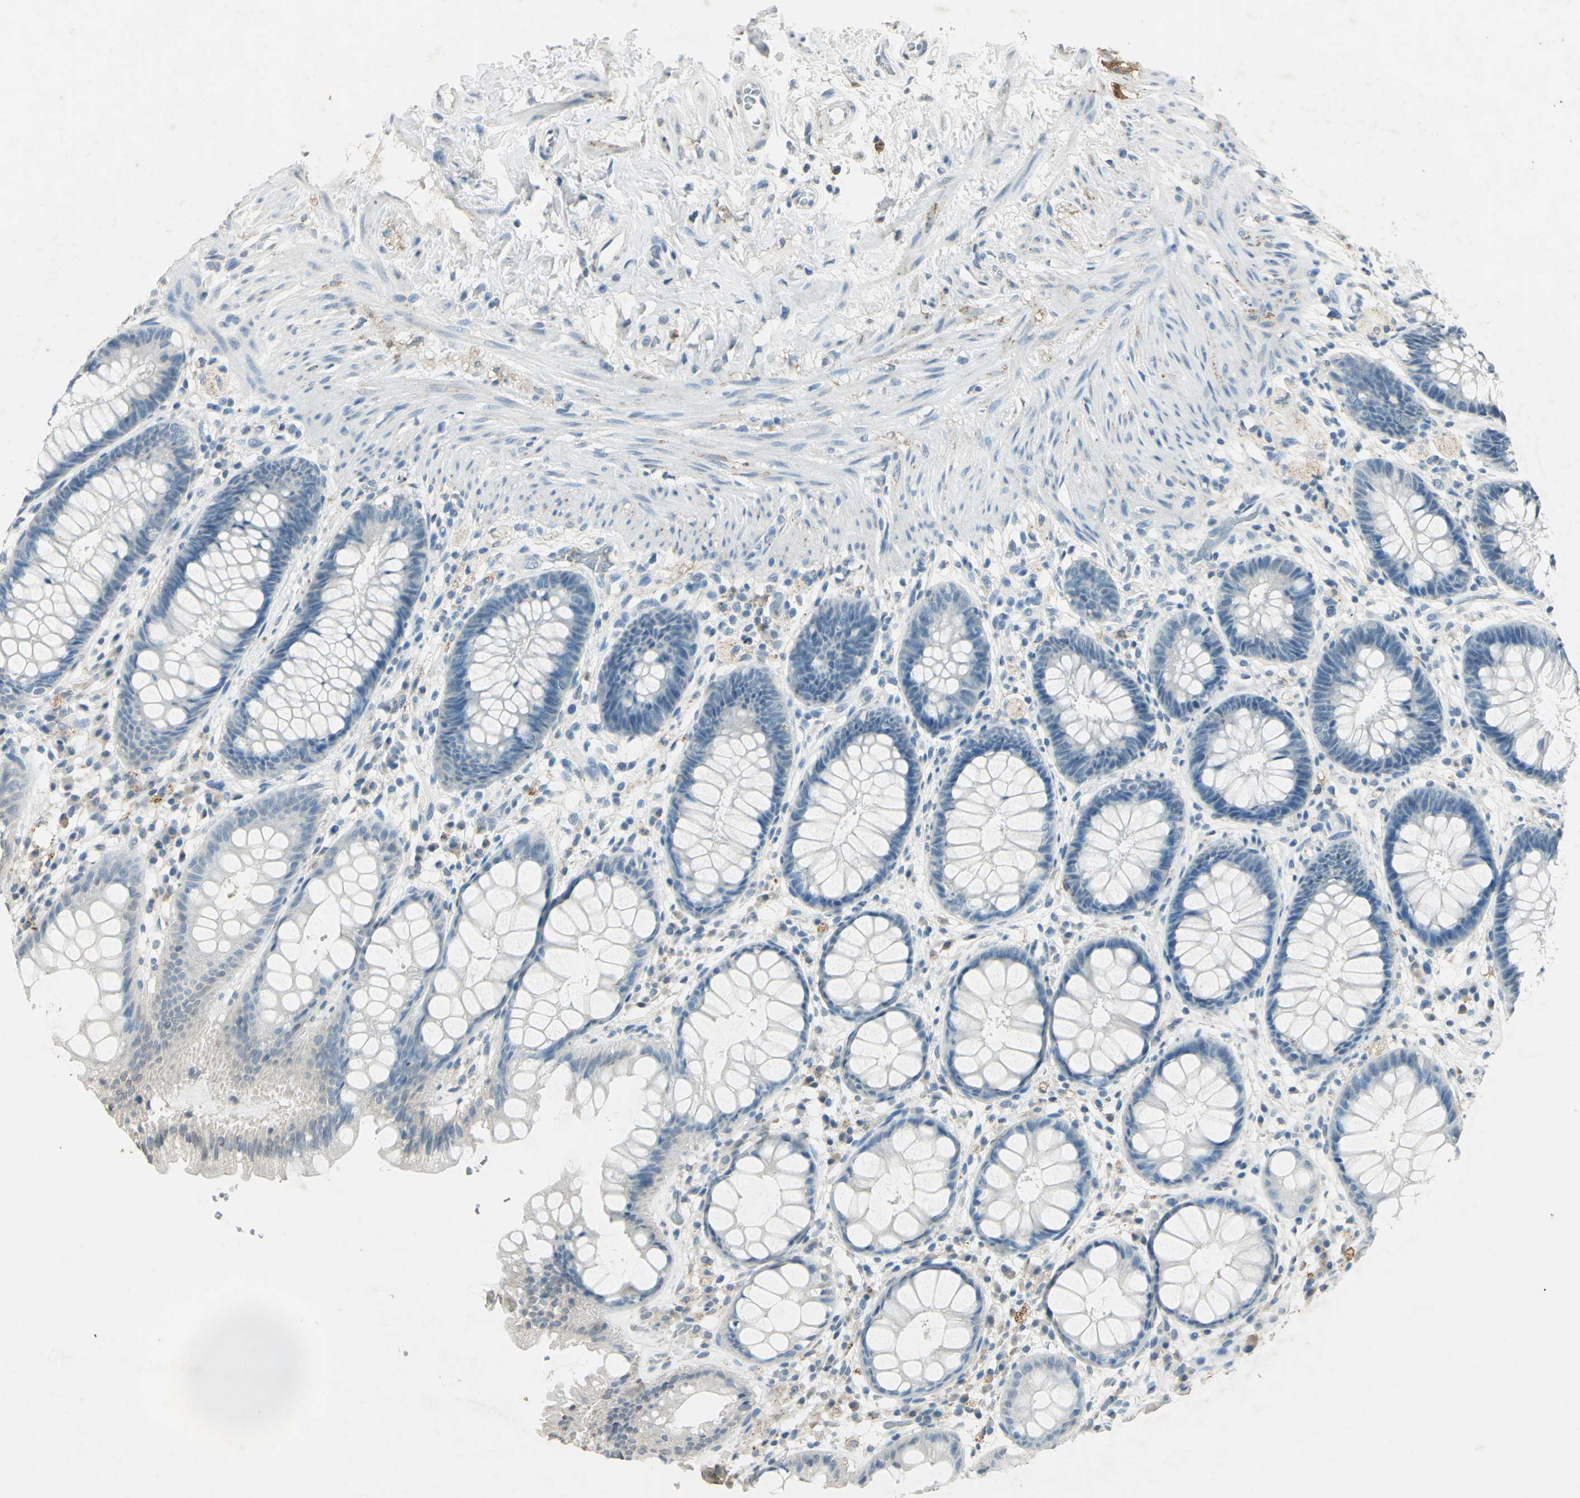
{"staining": {"intensity": "negative", "quantity": "none", "location": "none"}, "tissue": "rectum", "cell_type": "Glandular cells", "image_type": "normal", "snomed": [{"axis": "morphology", "description": "Normal tissue, NOS"}, {"axis": "topography", "description": "Rectum"}], "caption": "Immunohistochemistry (IHC) of benign human rectum shows no expression in glandular cells.", "gene": "CAMK2B", "patient": {"sex": "female", "age": 46}}